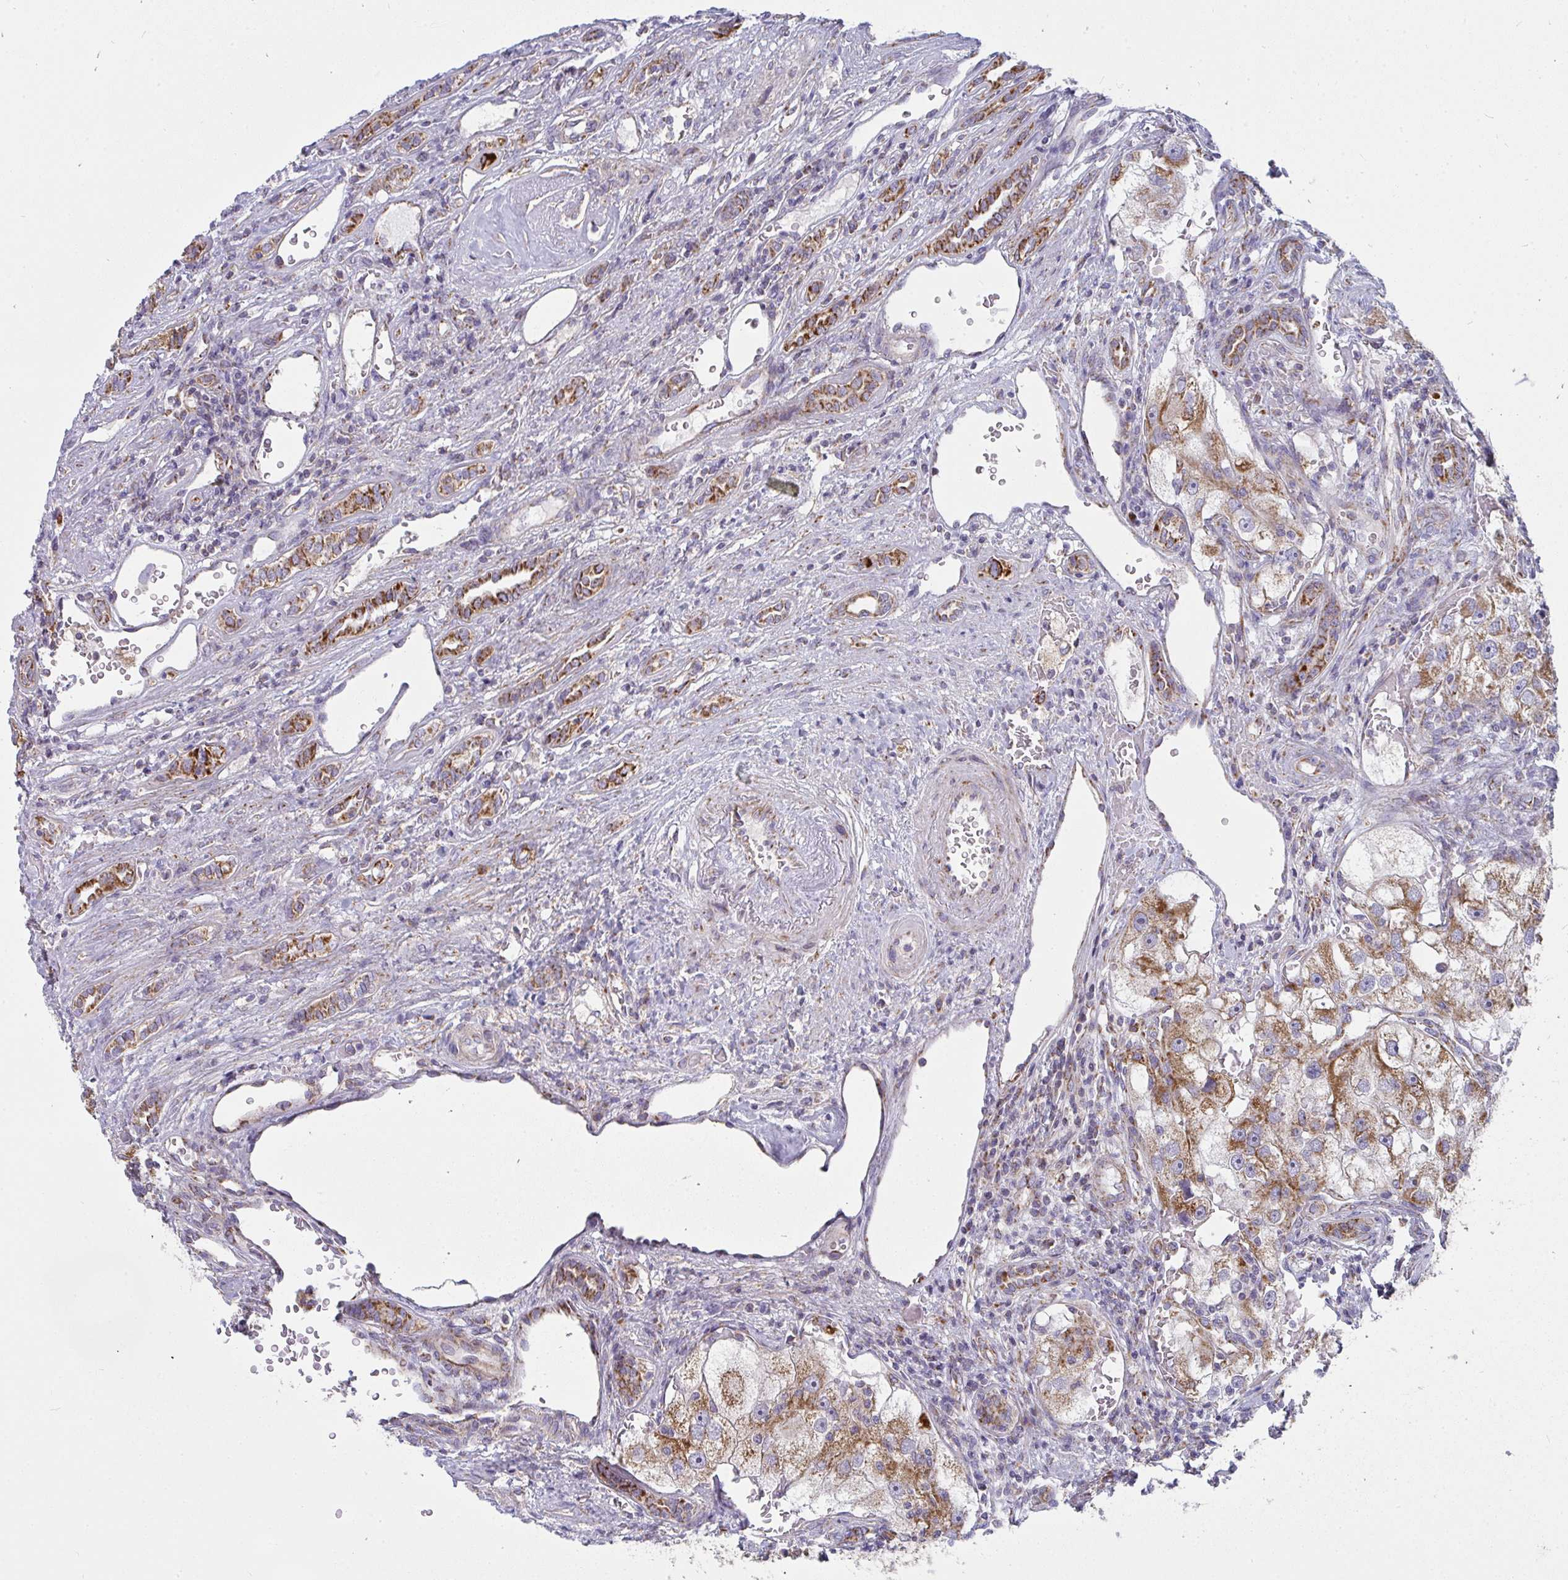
{"staining": {"intensity": "moderate", "quantity": ">75%", "location": "cytoplasmic/membranous"}, "tissue": "renal cancer", "cell_type": "Tumor cells", "image_type": "cancer", "snomed": [{"axis": "morphology", "description": "Adenocarcinoma, NOS"}, {"axis": "topography", "description": "Kidney"}], "caption": "Protein expression analysis of adenocarcinoma (renal) demonstrates moderate cytoplasmic/membranous staining in approximately >75% of tumor cells.", "gene": "FAHD1", "patient": {"sex": "male", "age": 63}}